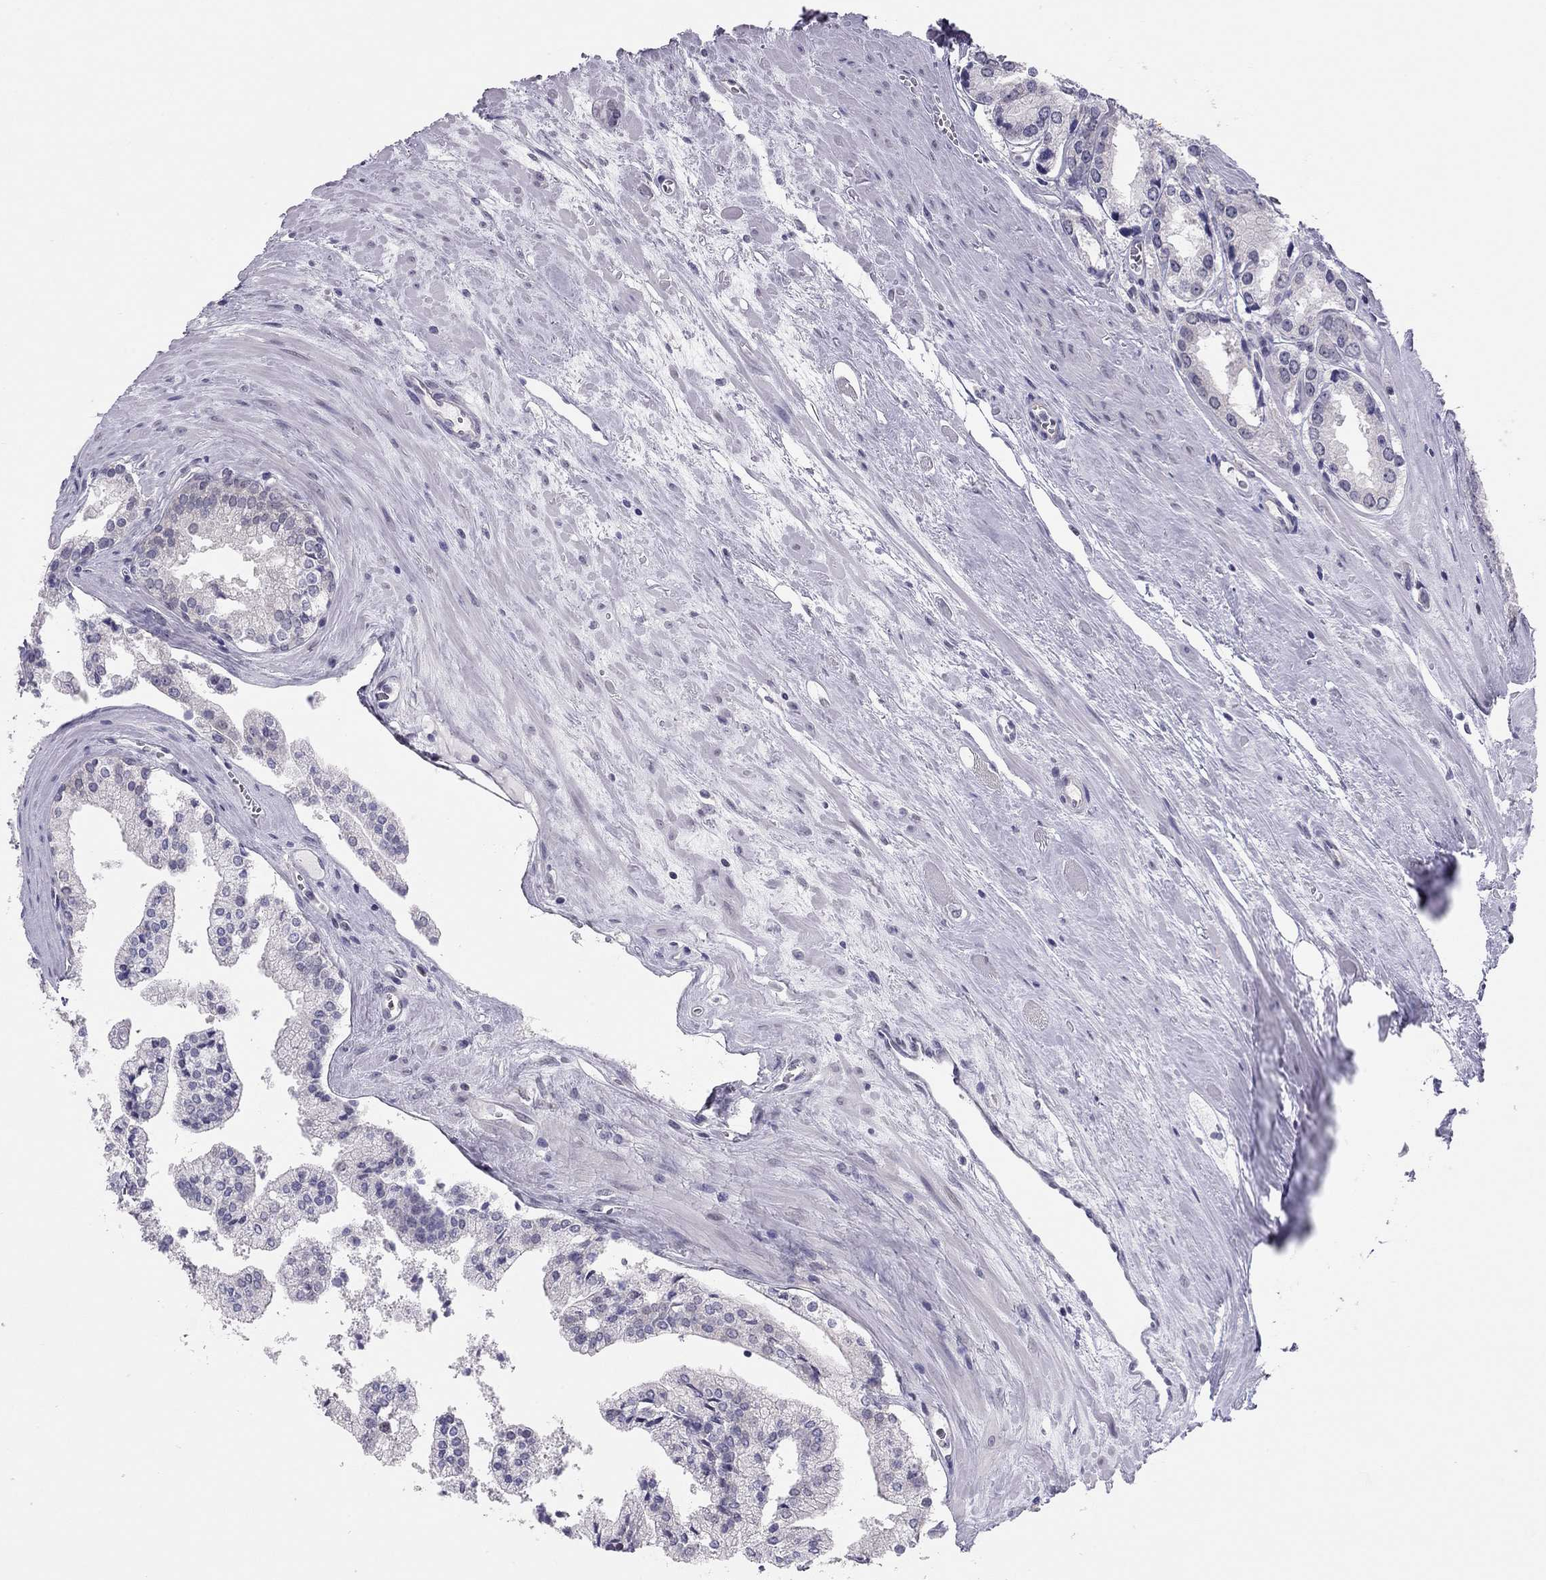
{"staining": {"intensity": "negative", "quantity": "none", "location": "none"}, "tissue": "prostate cancer", "cell_type": "Tumor cells", "image_type": "cancer", "snomed": [{"axis": "morphology", "description": "Adenocarcinoma, NOS"}, {"axis": "topography", "description": "Prostate"}], "caption": "IHC photomicrograph of human prostate cancer stained for a protein (brown), which displays no expression in tumor cells.", "gene": "HSF2BP", "patient": {"sex": "male", "age": 72}}